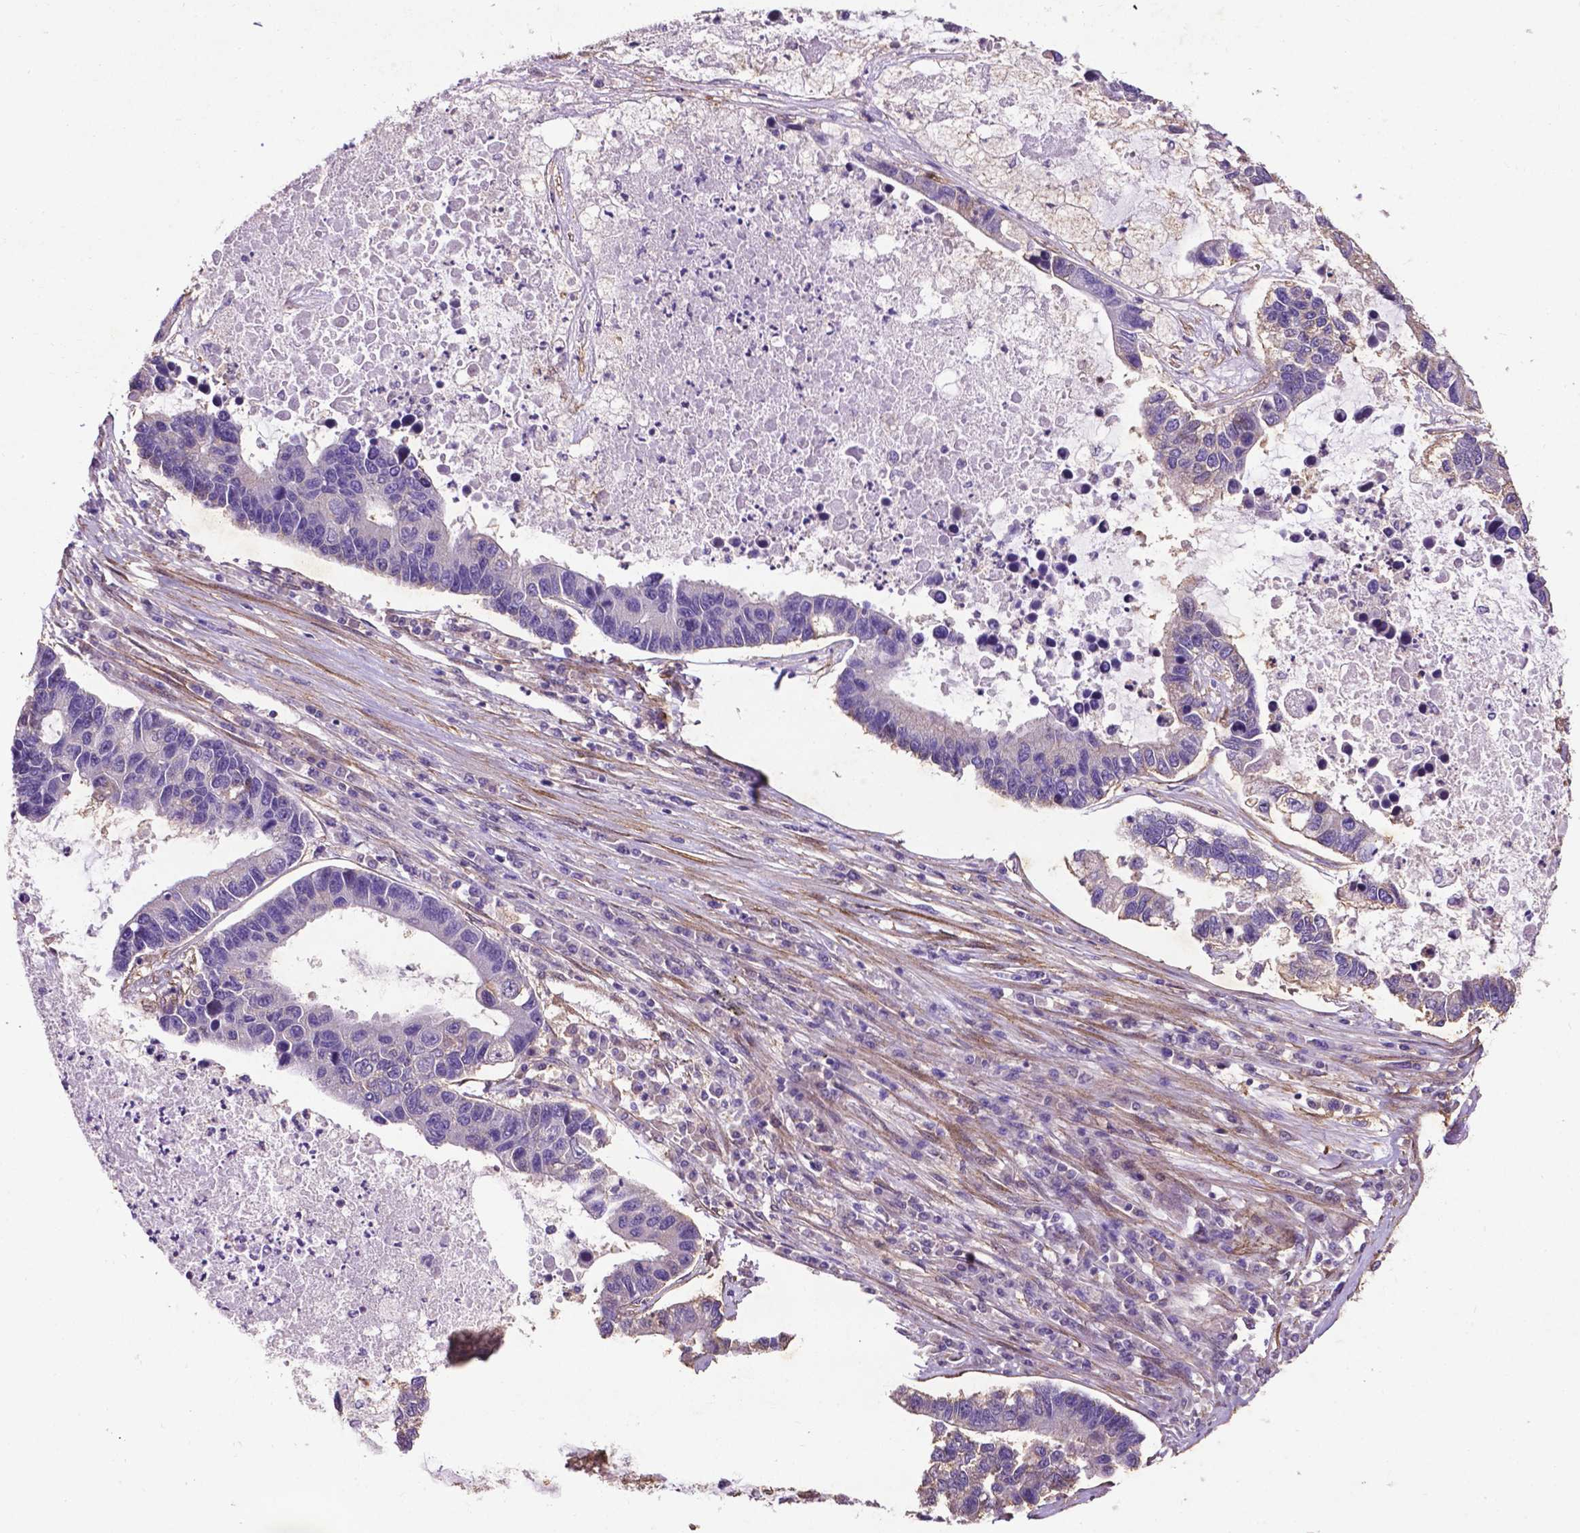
{"staining": {"intensity": "negative", "quantity": "none", "location": "none"}, "tissue": "lung cancer", "cell_type": "Tumor cells", "image_type": "cancer", "snomed": [{"axis": "morphology", "description": "Adenocarcinoma, NOS"}, {"axis": "topography", "description": "Bronchus"}, {"axis": "topography", "description": "Lung"}], "caption": "Lung cancer stained for a protein using IHC exhibits no staining tumor cells.", "gene": "RRAS", "patient": {"sex": "female", "age": 51}}